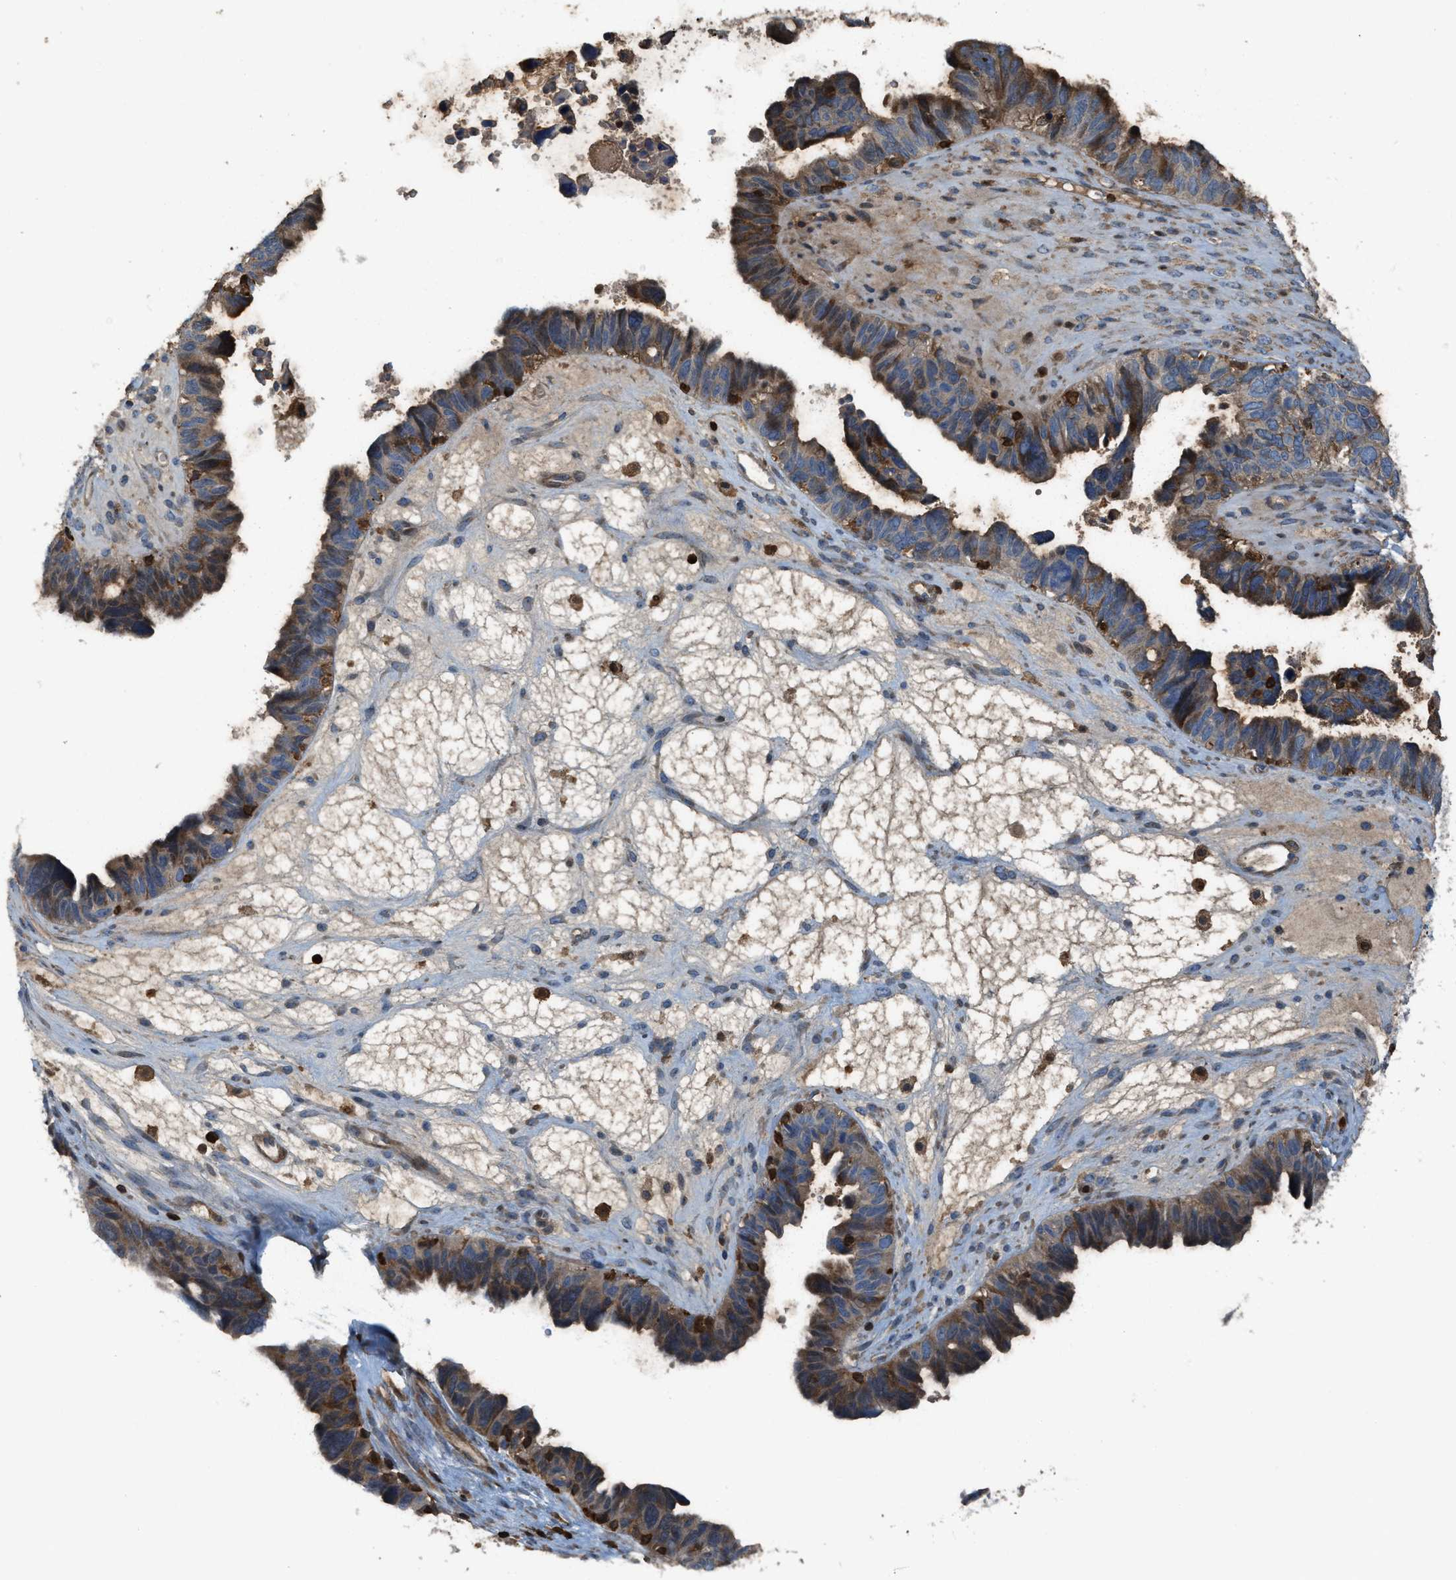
{"staining": {"intensity": "moderate", "quantity": ">75%", "location": "cytoplasmic/membranous"}, "tissue": "ovarian cancer", "cell_type": "Tumor cells", "image_type": "cancer", "snomed": [{"axis": "morphology", "description": "Cystadenocarcinoma, serous, NOS"}, {"axis": "topography", "description": "Ovary"}], "caption": "Protein staining exhibits moderate cytoplasmic/membranous positivity in about >75% of tumor cells in ovarian cancer (serous cystadenocarcinoma). The staining was performed using DAB (3,3'-diaminobenzidine), with brown indicating positive protein expression. Nuclei are stained blue with hematoxylin.", "gene": "SERPINB5", "patient": {"sex": "female", "age": 79}}